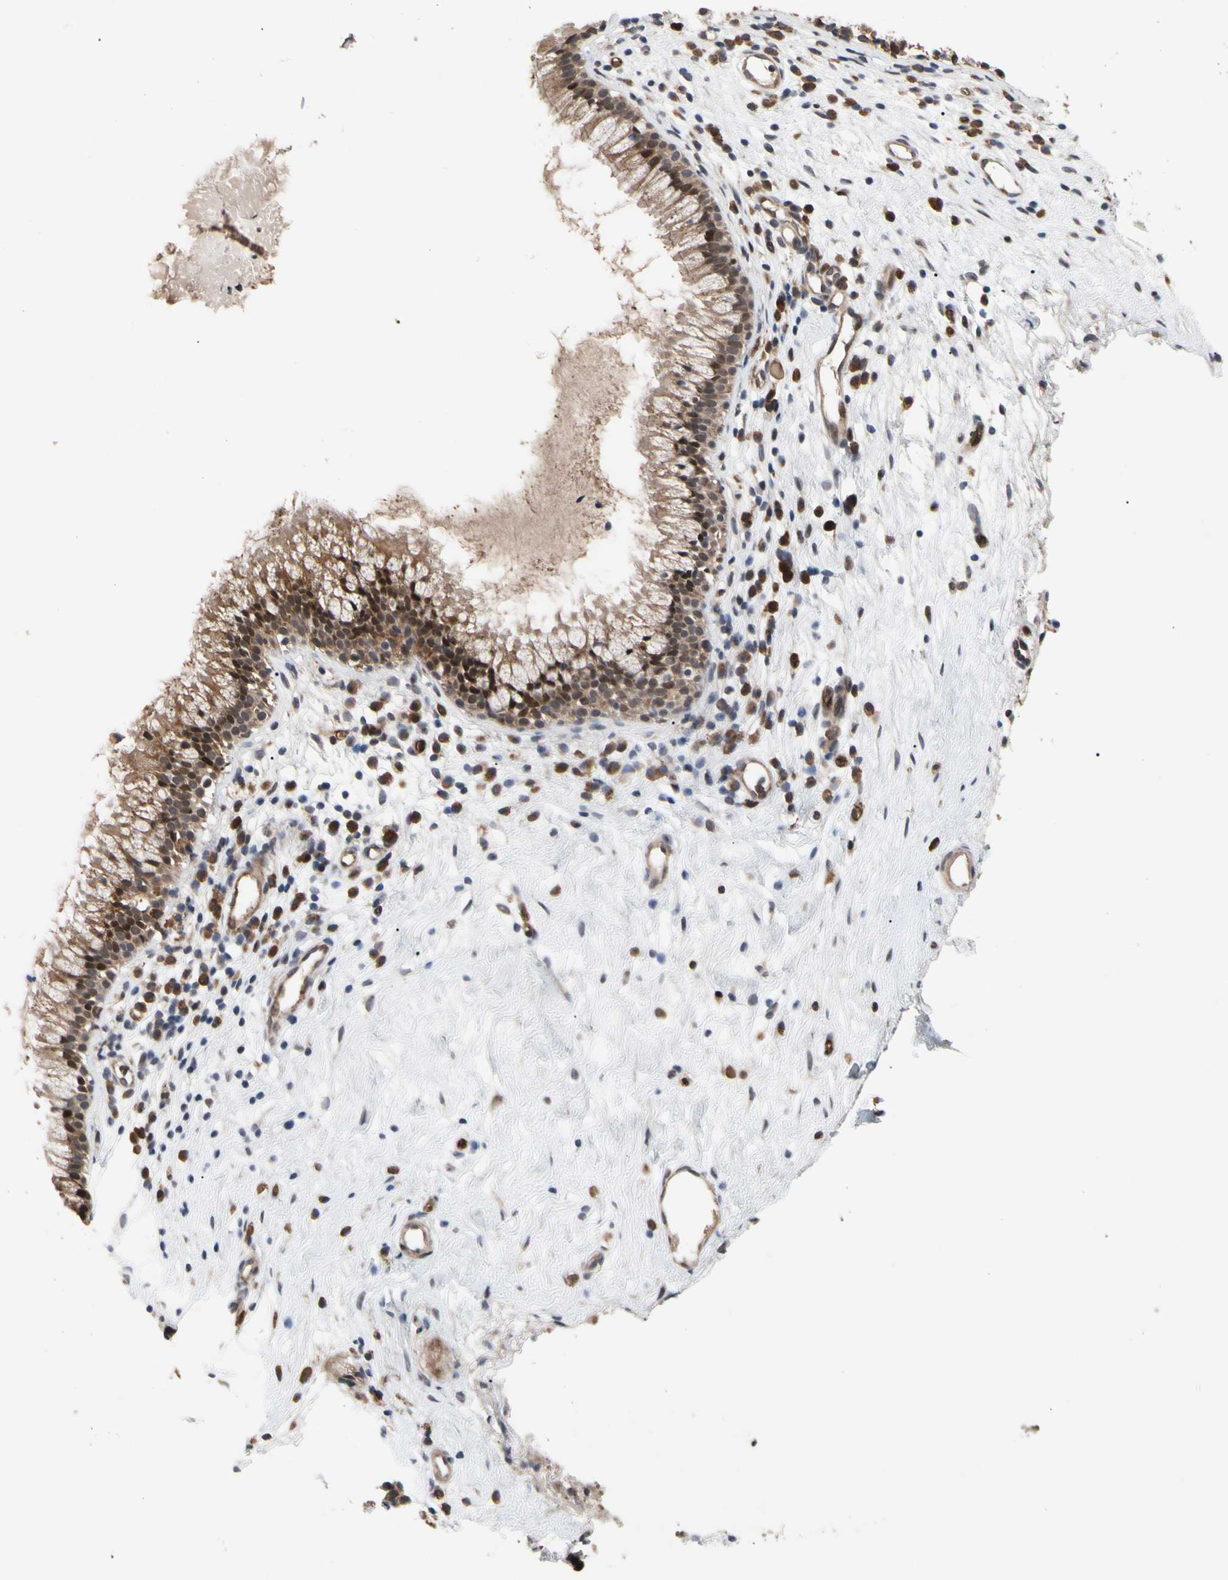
{"staining": {"intensity": "strong", "quantity": ">75%", "location": "cytoplasmic/membranous,nuclear"}, "tissue": "nasopharynx", "cell_type": "Respiratory epithelial cells", "image_type": "normal", "snomed": [{"axis": "morphology", "description": "Normal tissue, NOS"}, {"axis": "topography", "description": "Nasopharynx"}], "caption": "Protein expression analysis of normal nasopharynx exhibits strong cytoplasmic/membranous,nuclear positivity in about >75% of respiratory epithelial cells.", "gene": "CYTIP", "patient": {"sex": "male", "age": 21}}